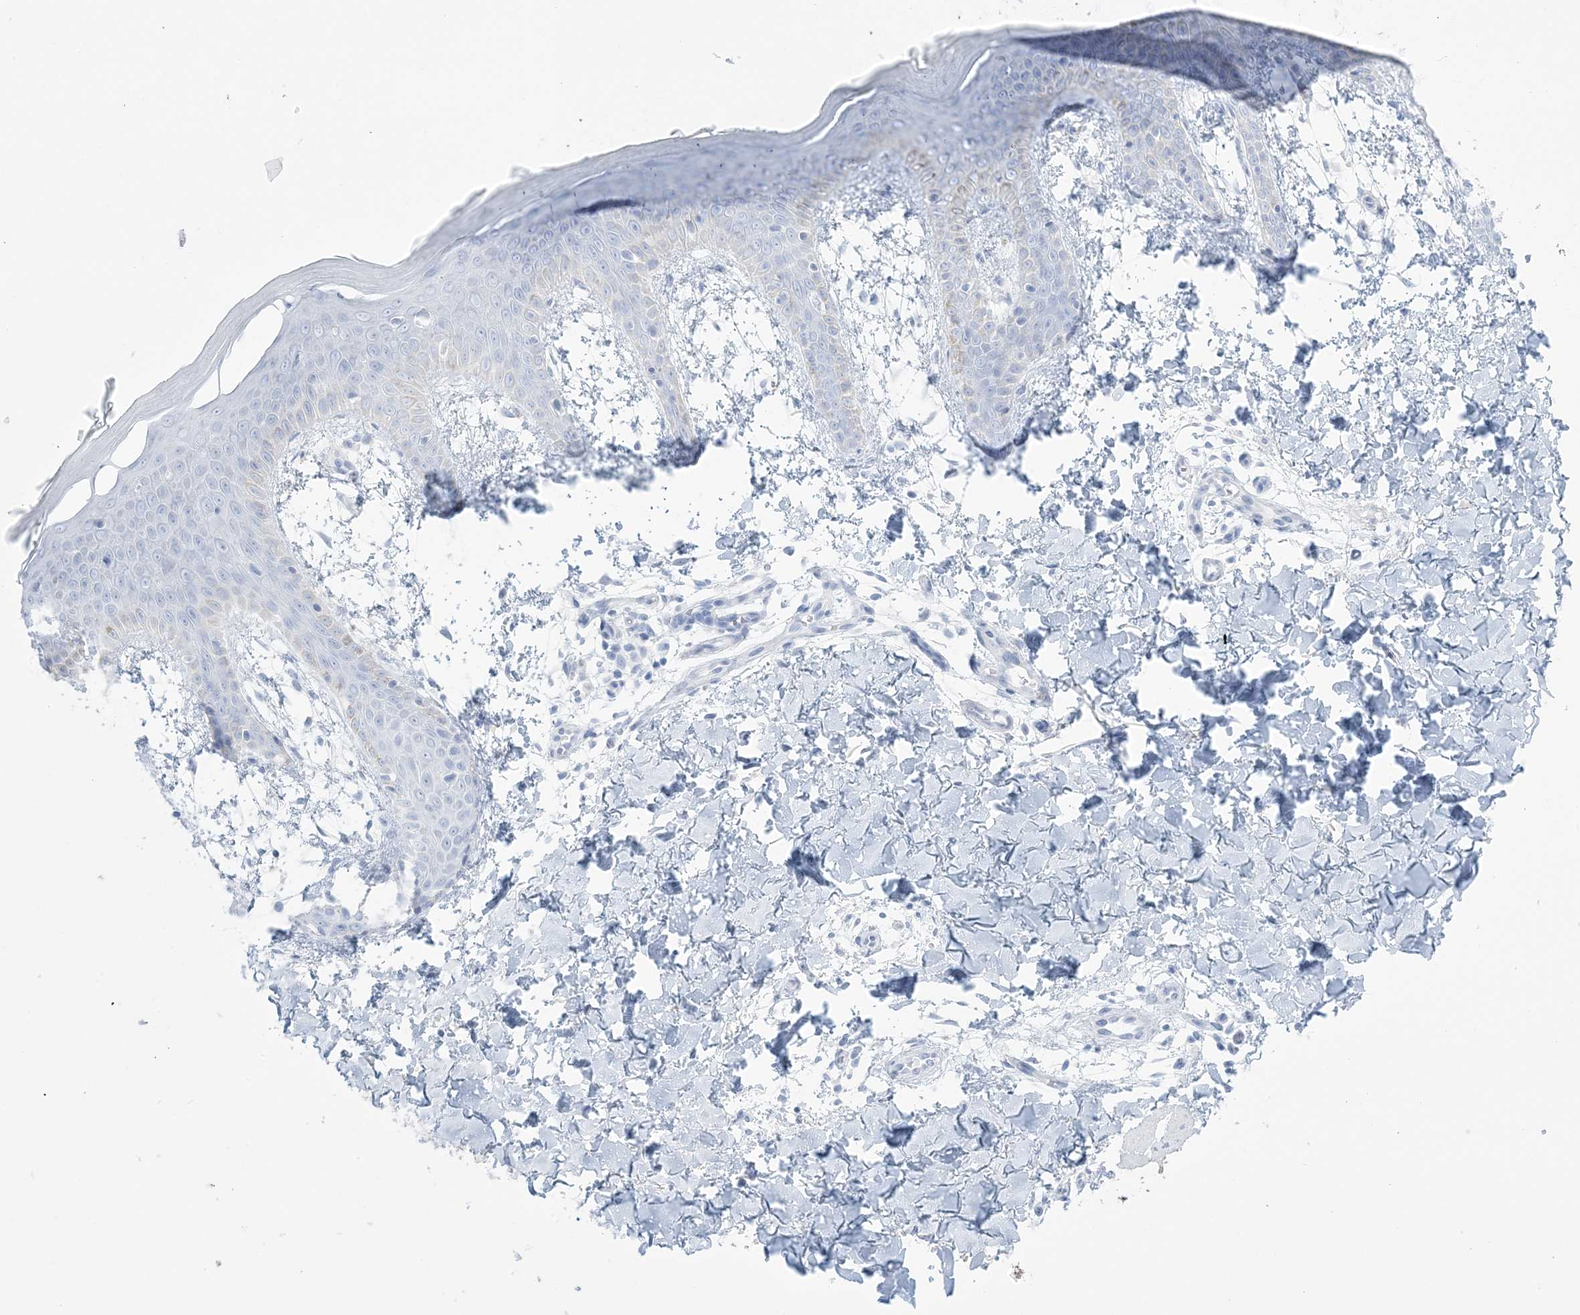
{"staining": {"intensity": "negative", "quantity": "none", "location": "none"}, "tissue": "skin", "cell_type": "Fibroblasts", "image_type": "normal", "snomed": [{"axis": "morphology", "description": "Normal tissue, NOS"}, {"axis": "topography", "description": "Skin"}], "caption": "The IHC micrograph has no significant expression in fibroblasts of skin.", "gene": "AGXT", "patient": {"sex": "male", "age": 36}}